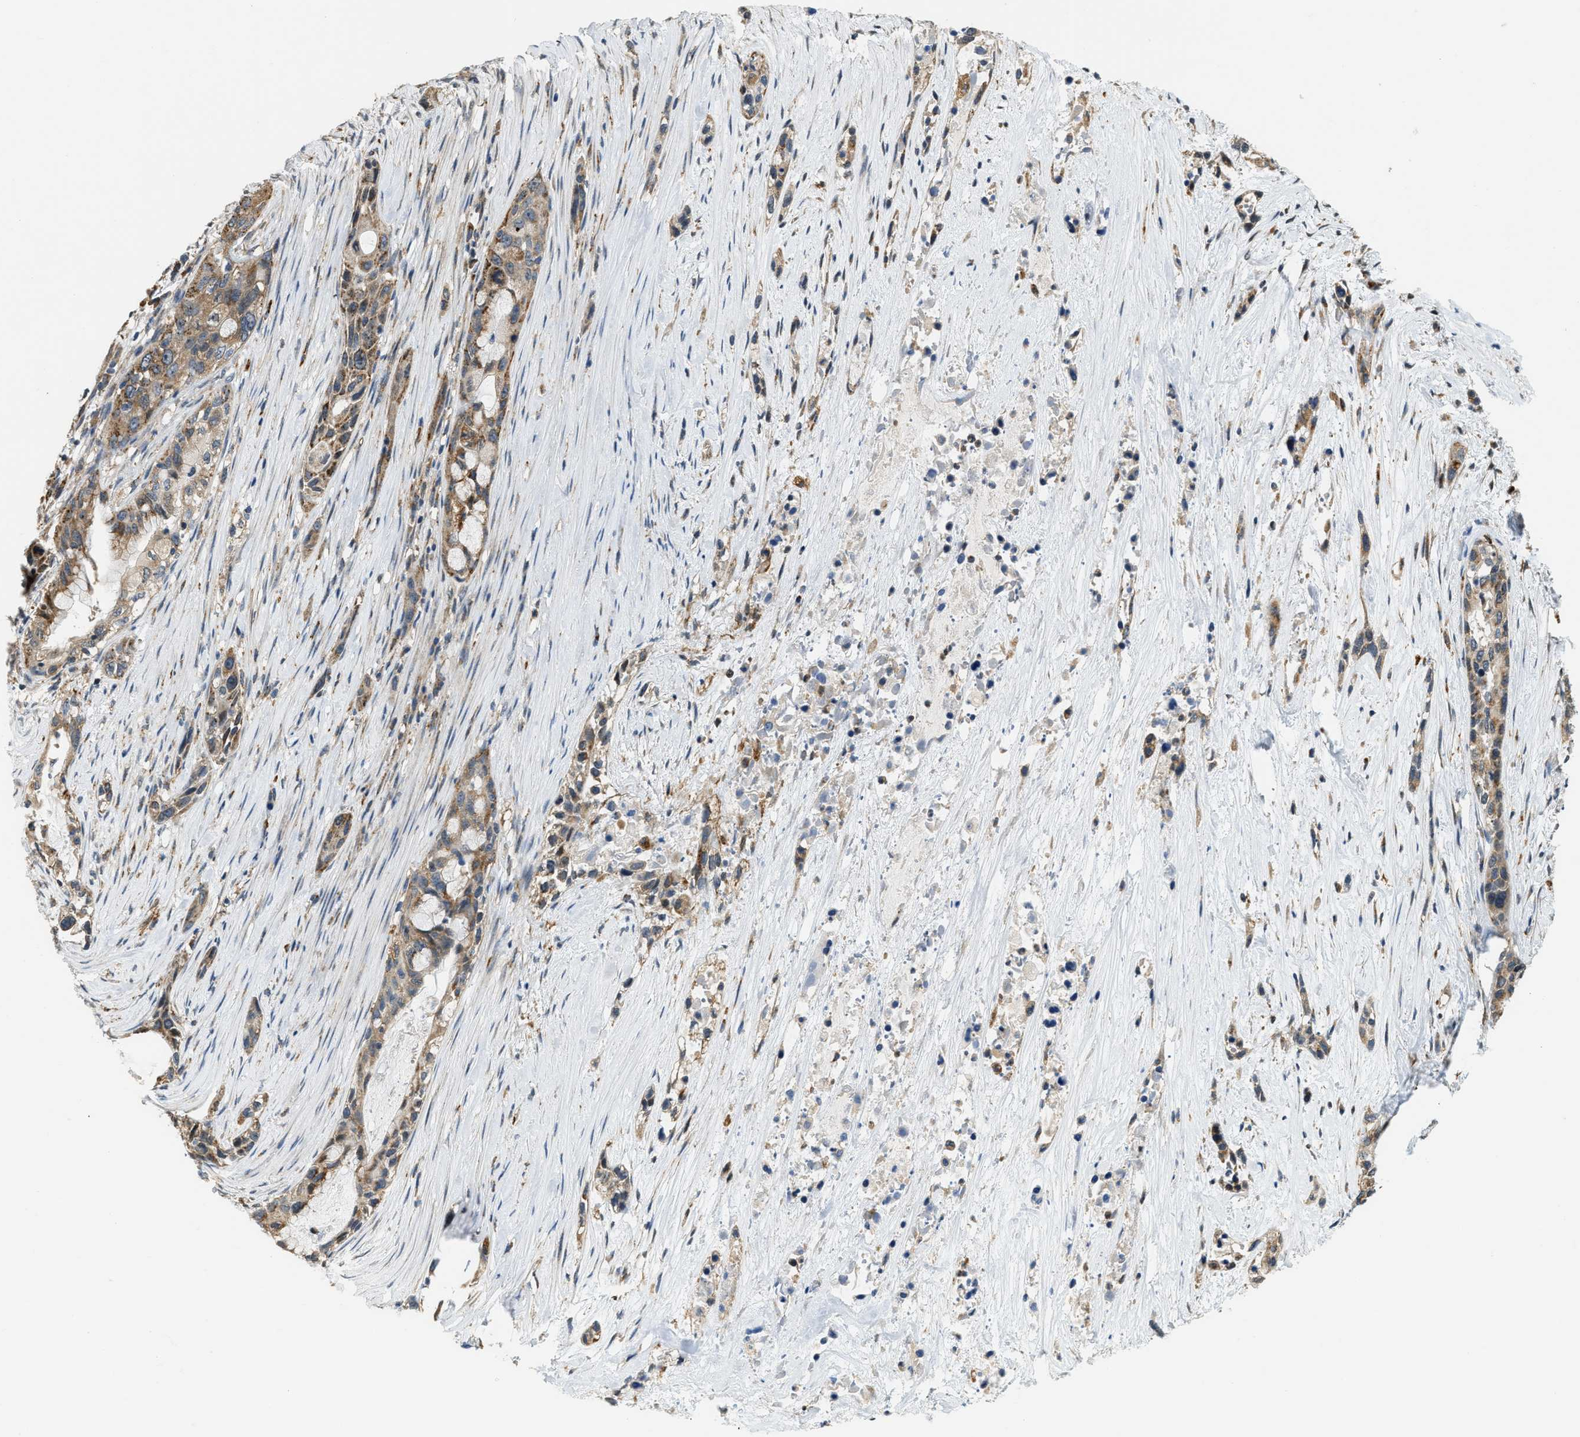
{"staining": {"intensity": "moderate", "quantity": ">75%", "location": "cytoplasmic/membranous"}, "tissue": "pancreatic cancer", "cell_type": "Tumor cells", "image_type": "cancer", "snomed": [{"axis": "morphology", "description": "Adenocarcinoma, NOS"}, {"axis": "topography", "description": "Pancreas"}], "caption": "IHC histopathology image of adenocarcinoma (pancreatic) stained for a protein (brown), which demonstrates medium levels of moderate cytoplasmic/membranous positivity in approximately >75% of tumor cells.", "gene": "STARD3NL", "patient": {"sex": "male", "age": 53}}